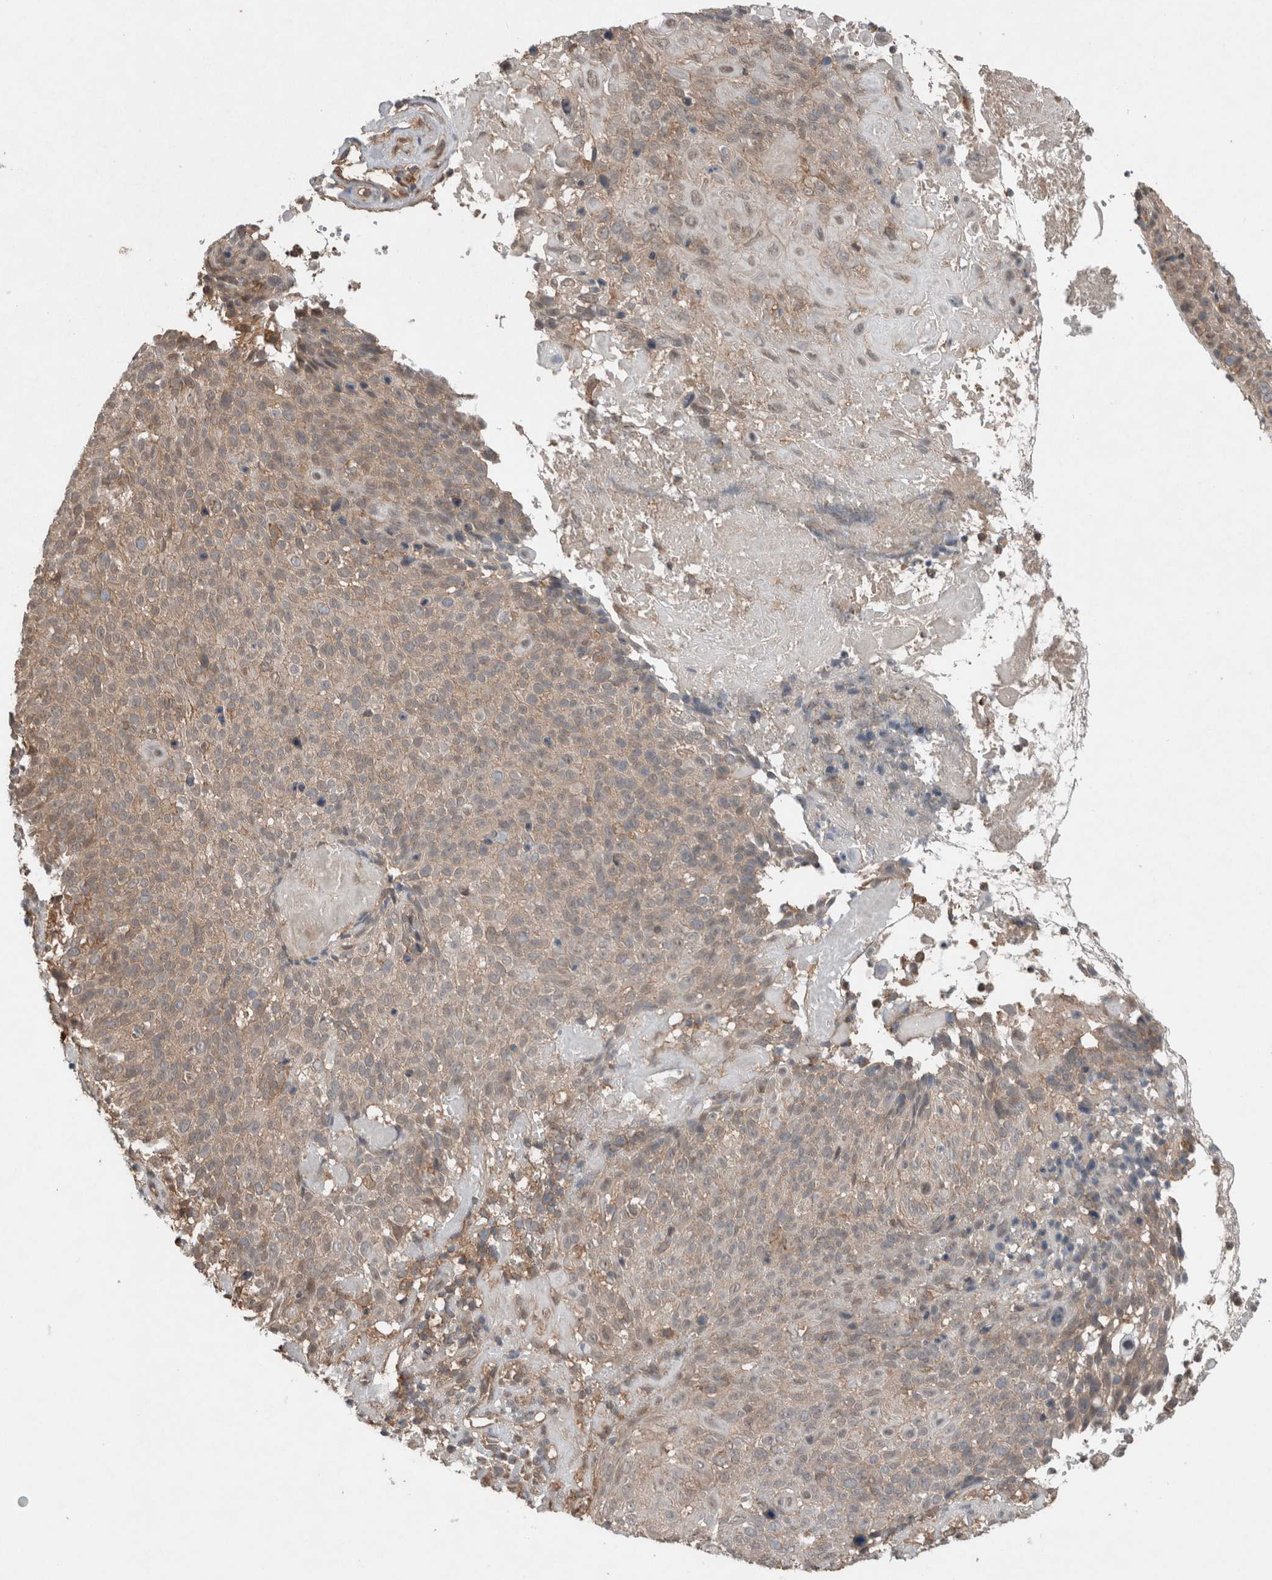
{"staining": {"intensity": "weak", "quantity": "25%-75%", "location": "cytoplasmic/membranous"}, "tissue": "cervical cancer", "cell_type": "Tumor cells", "image_type": "cancer", "snomed": [{"axis": "morphology", "description": "Squamous cell carcinoma, NOS"}, {"axis": "topography", "description": "Cervix"}], "caption": "Cervical cancer was stained to show a protein in brown. There is low levels of weak cytoplasmic/membranous staining in approximately 25%-75% of tumor cells.", "gene": "KLK14", "patient": {"sex": "female", "age": 74}}